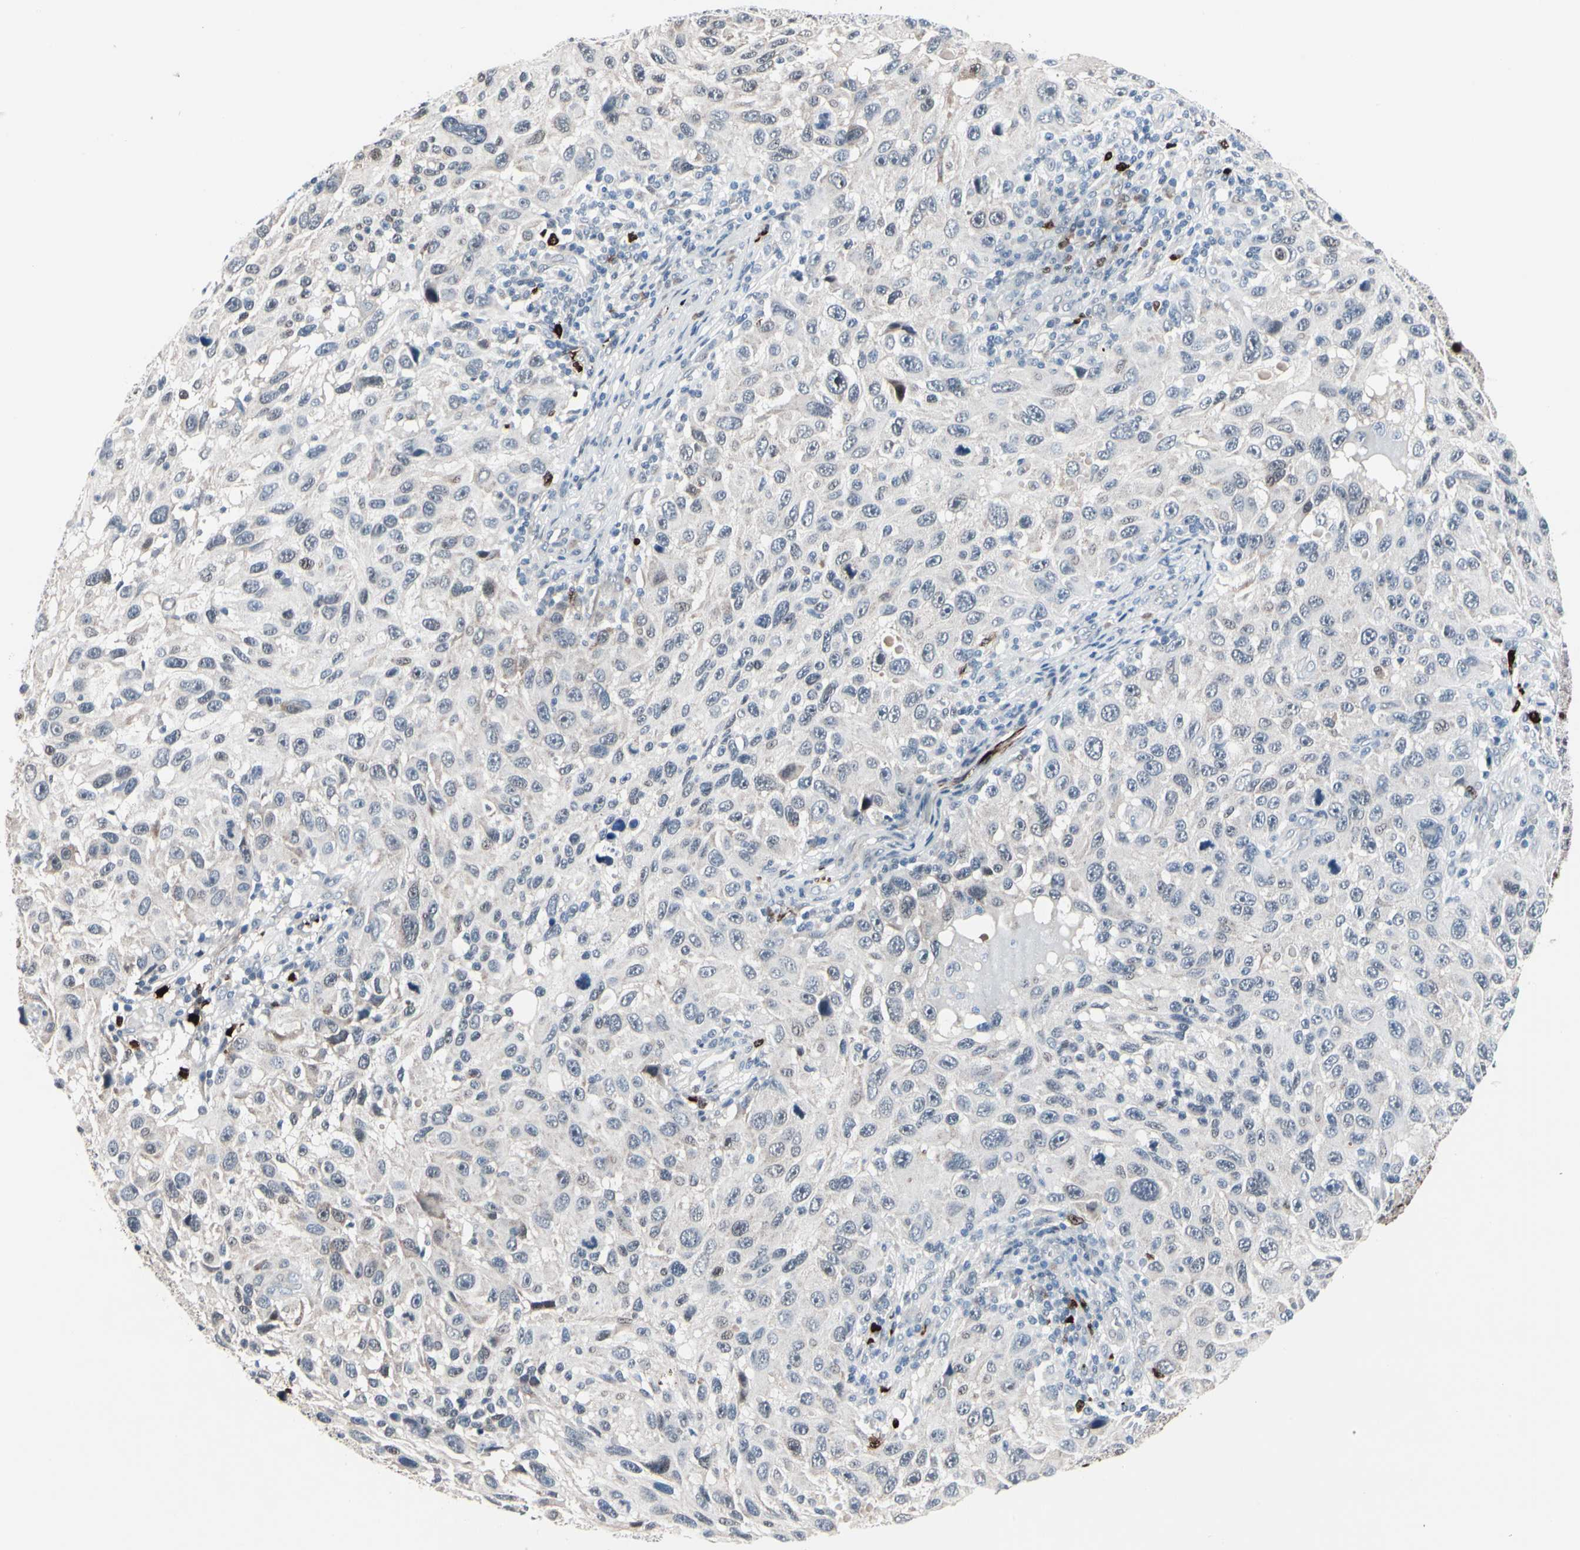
{"staining": {"intensity": "negative", "quantity": "none", "location": "none"}, "tissue": "melanoma", "cell_type": "Tumor cells", "image_type": "cancer", "snomed": [{"axis": "morphology", "description": "Malignant melanoma, NOS"}, {"axis": "topography", "description": "Skin"}], "caption": "Tumor cells are negative for protein expression in human melanoma. The staining was performed using DAB (3,3'-diaminobenzidine) to visualize the protein expression in brown, while the nuclei were stained in blue with hematoxylin (Magnification: 20x).", "gene": "TXN", "patient": {"sex": "male", "age": 53}}